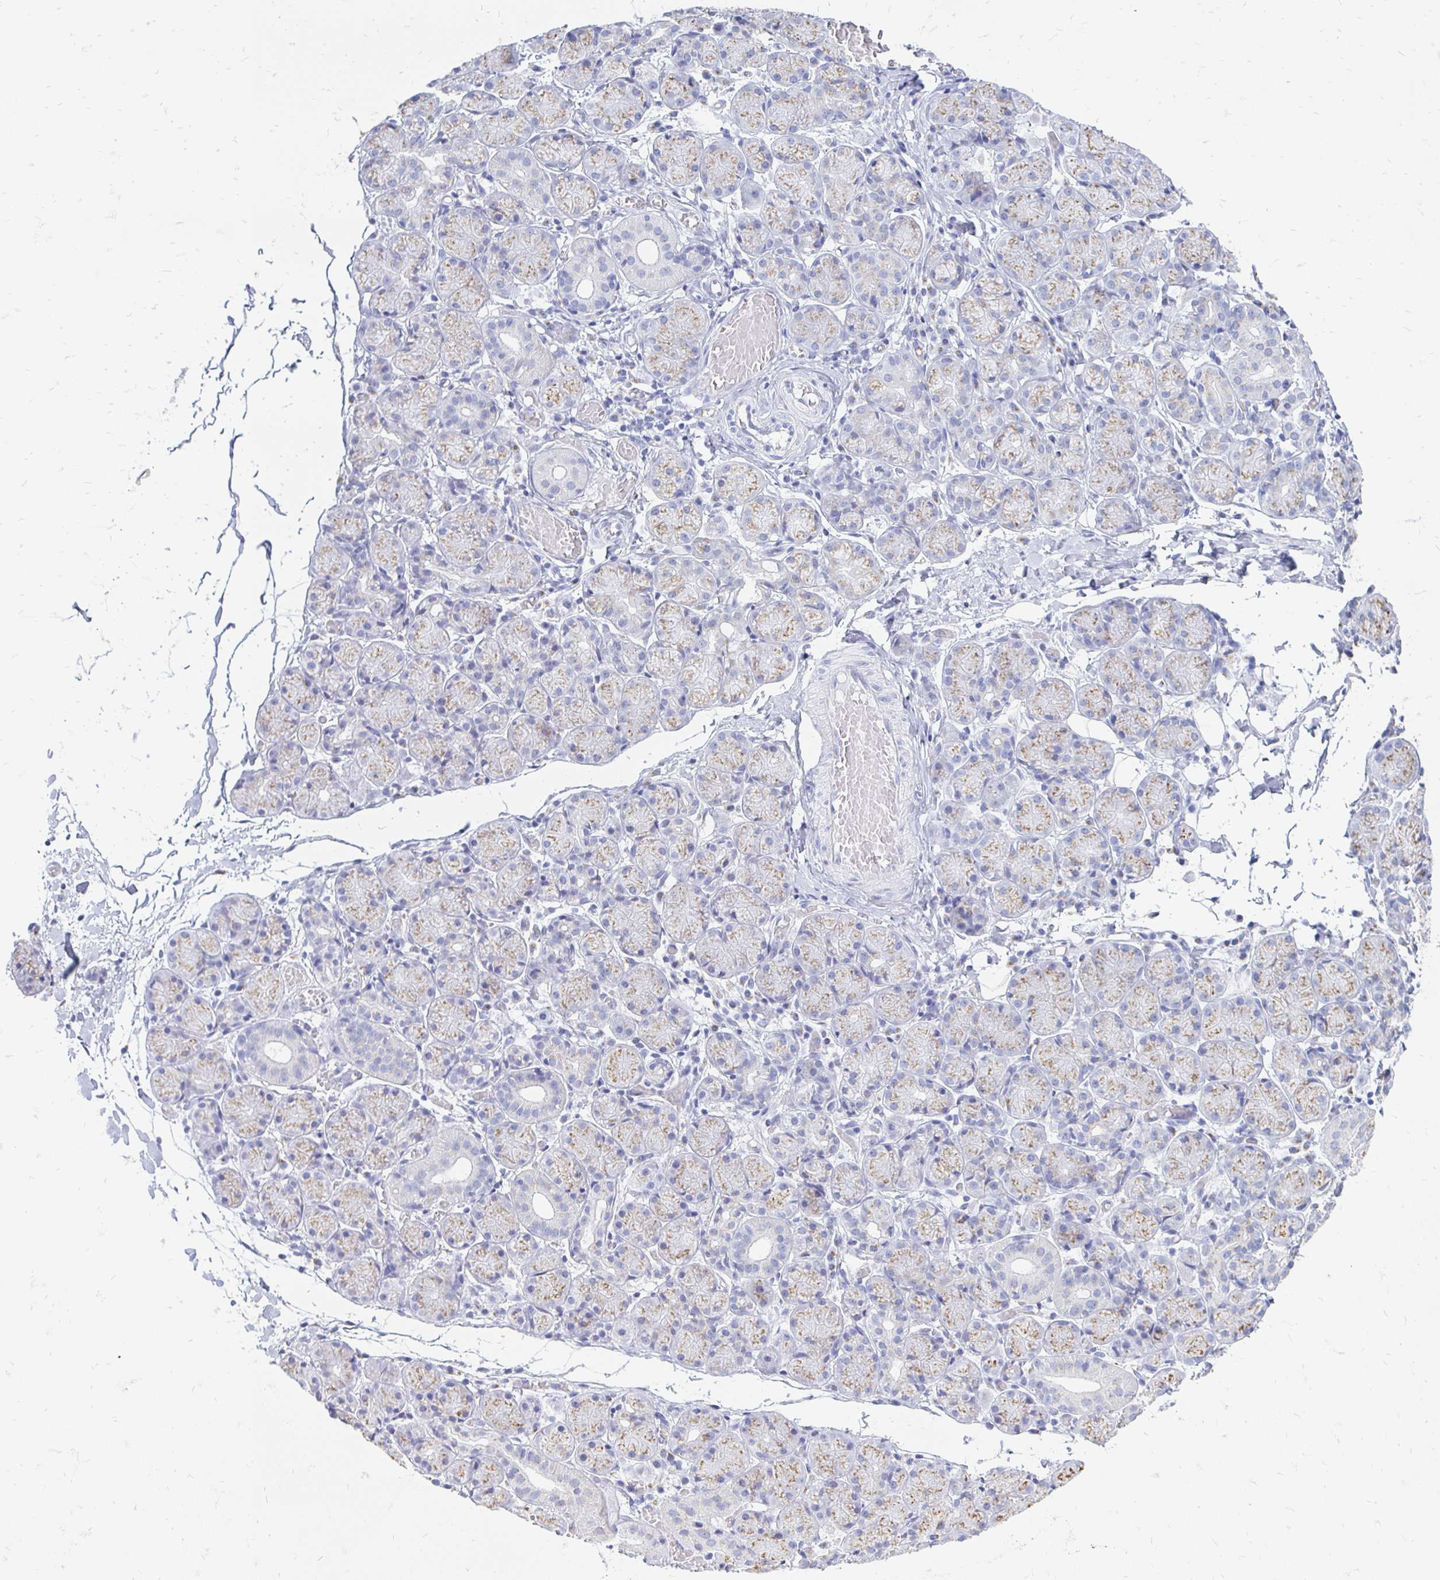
{"staining": {"intensity": "weak", "quantity": "25%-75%", "location": "cytoplasmic/membranous"}, "tissue": "salivary gland", "cell_type": "Glandular cells", "image_type": "normal", "snomed": [{"axis": "morphology", "description": "Normal tissue, NOS"}, {"axis": "topography", "description": "Salivary gland"}], "caption": "Benign salivary gland reveals weak cytoplasmic/membranous positivity in about 25%-75% of glandular cells (Brightfield microscopy of DAB IHC at high magnification)..", "gene": "PAGE4", "patient": {"sex": "female", "age": 24}}